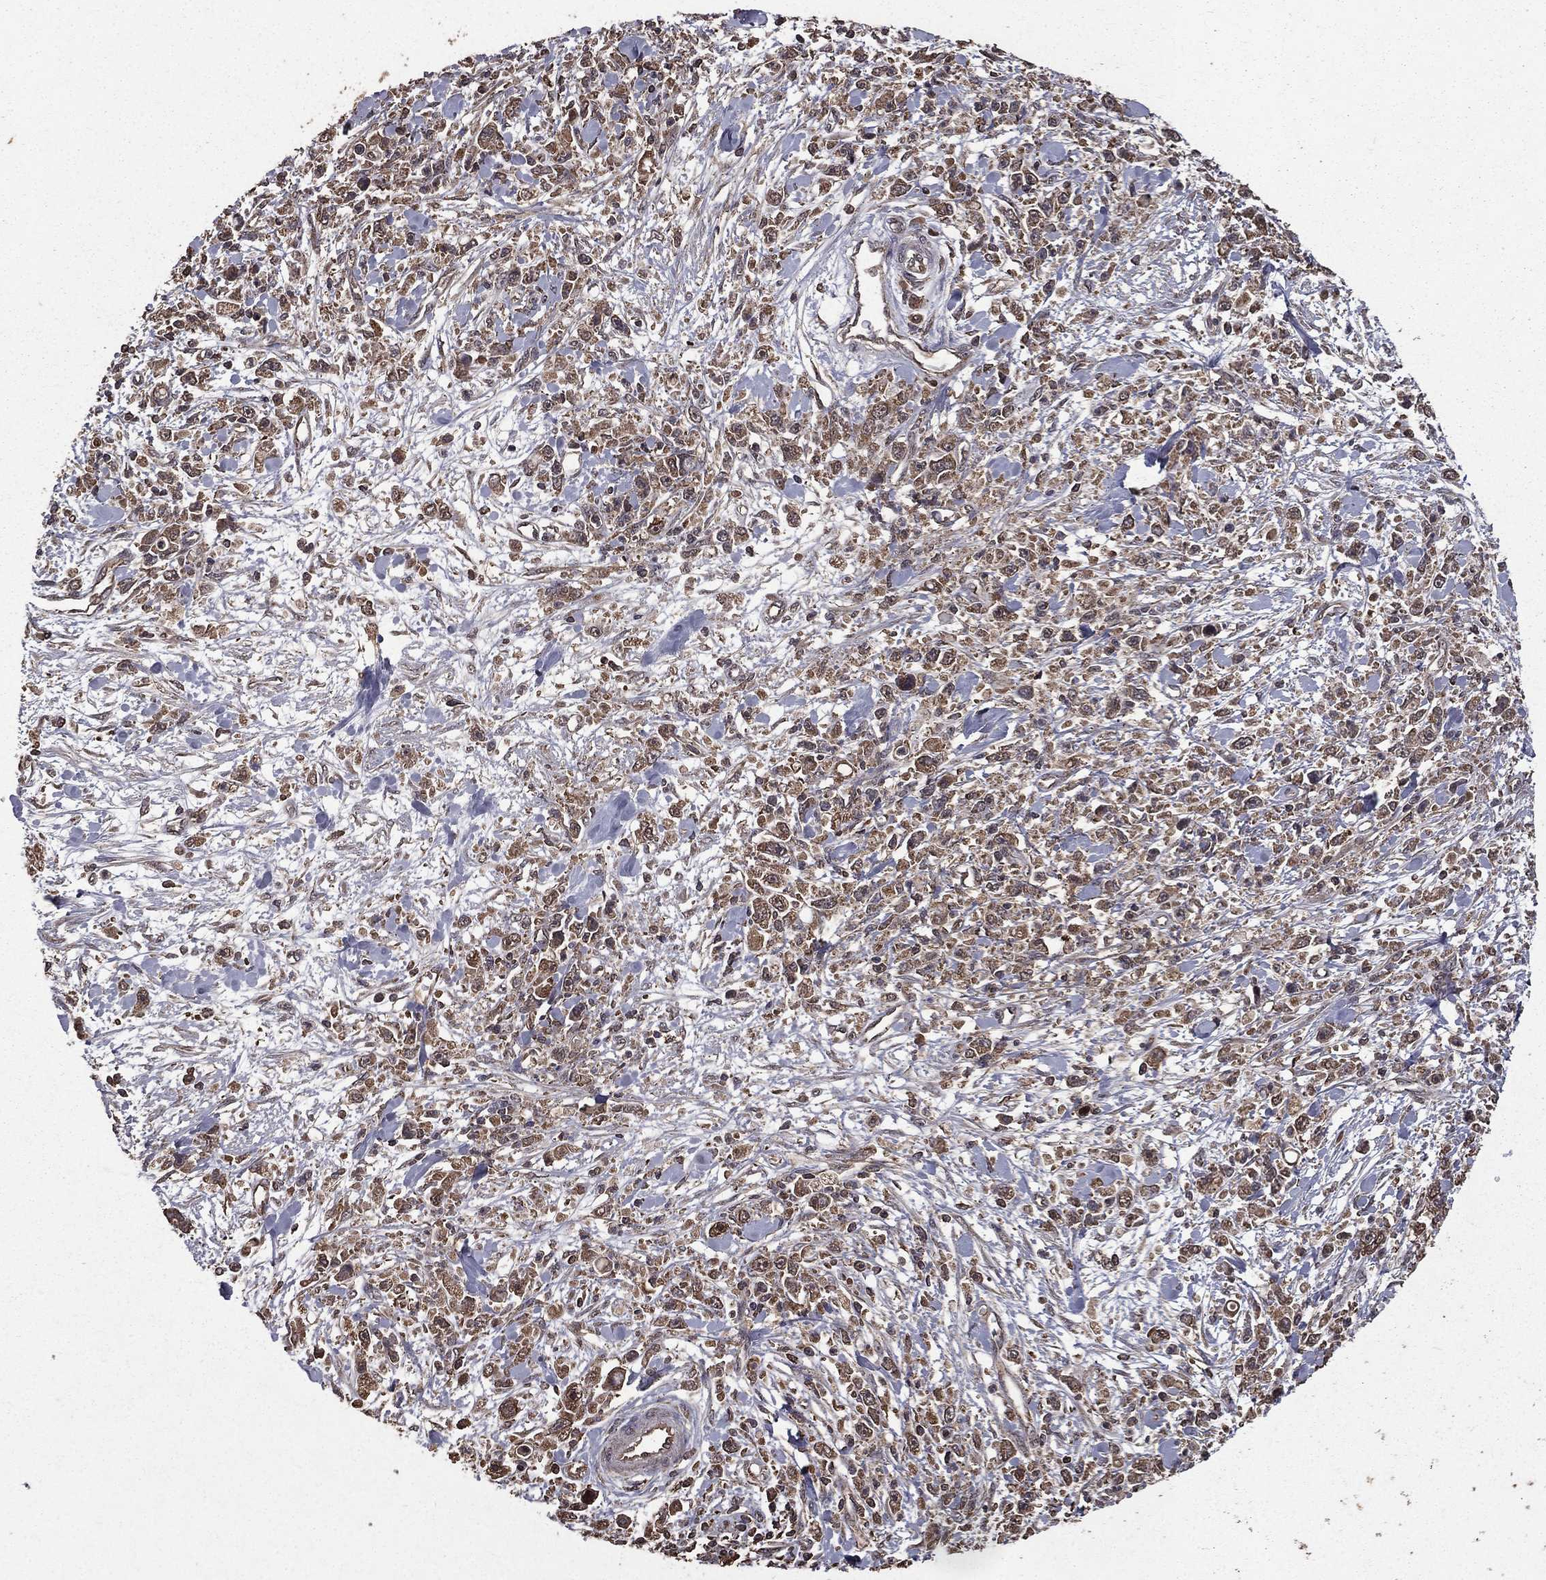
{"staining": {"intensity": "weak", "quantity": ">75%", "location": "cytoplasmic/membranous"}, "tissue": "stomach cancer", "cell_type": "Tumor cells", "image_type": "cancer", "snomed": [{"axis": "morphology", "description": "Adenocarcinoma, NOS"}, {"axis": "topography", "description": "Stomach"}], "caption": "Protein analysis of stomach cancer (adenocarcinoma) tissue shows weak cytoplasmic/membranous positivity in about >75% of tumor cells.", "gene": "BIRC6", "patient": {"sex": "female", "age": 59}}